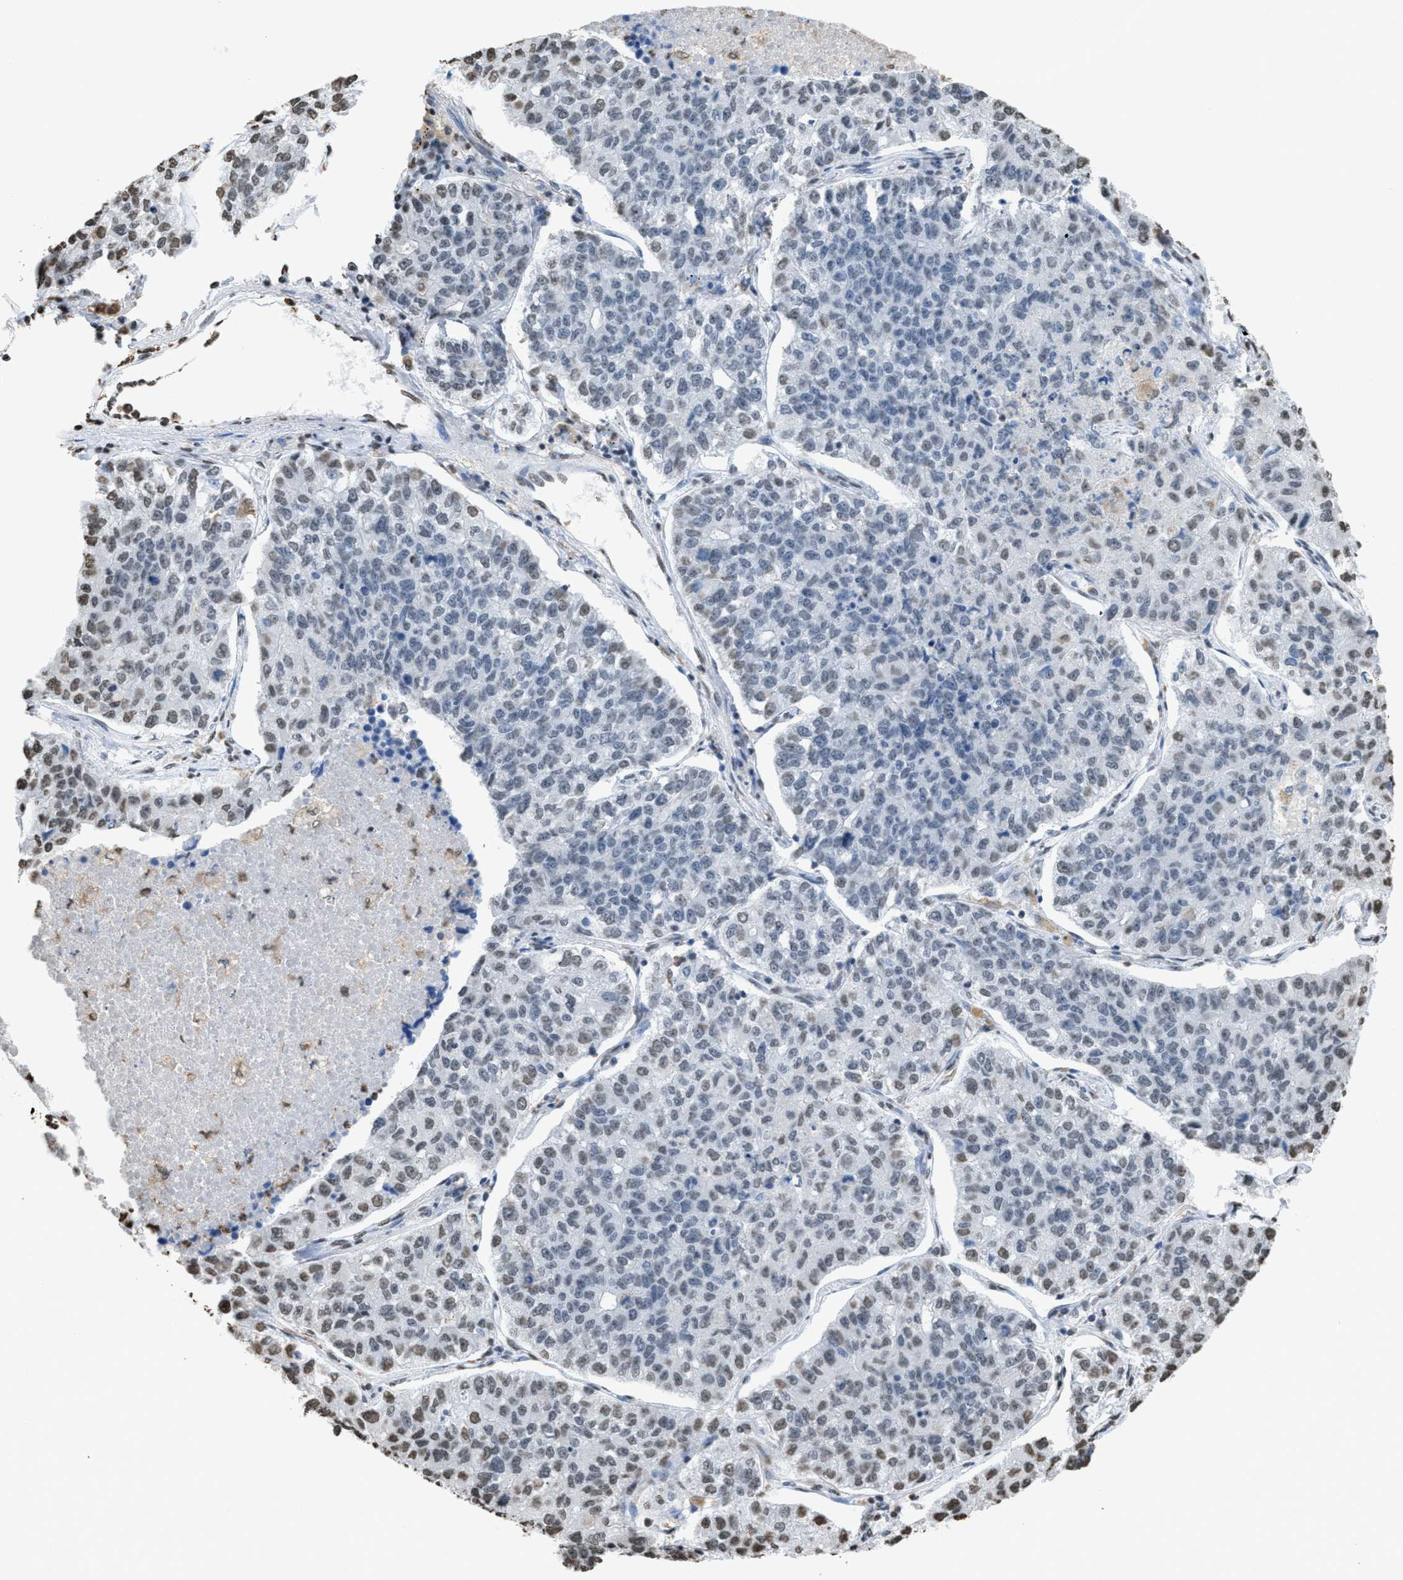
{"staining": {"intensity": "weak", "quantity": "<25%", "location": "nuclear"}, "tissue": "lung cancer", "cell_type": "Tumor cells", "image_type": "cancer", "snomed": [{"axis": "morphology", "description": "Adenocarcinoma, NOS"}, {"axis": "topography", "description": "Lung"}], "caption": "Immunohistochemistry photomicrograph of human adenocarcinoma (lung) stained for a protein (brown), which exhibits no expression in tumor cells. (DAB immunohistochemistry, high magnification).", "gene": "NUP88", "patient": {"sex": "male", "age": 49}}